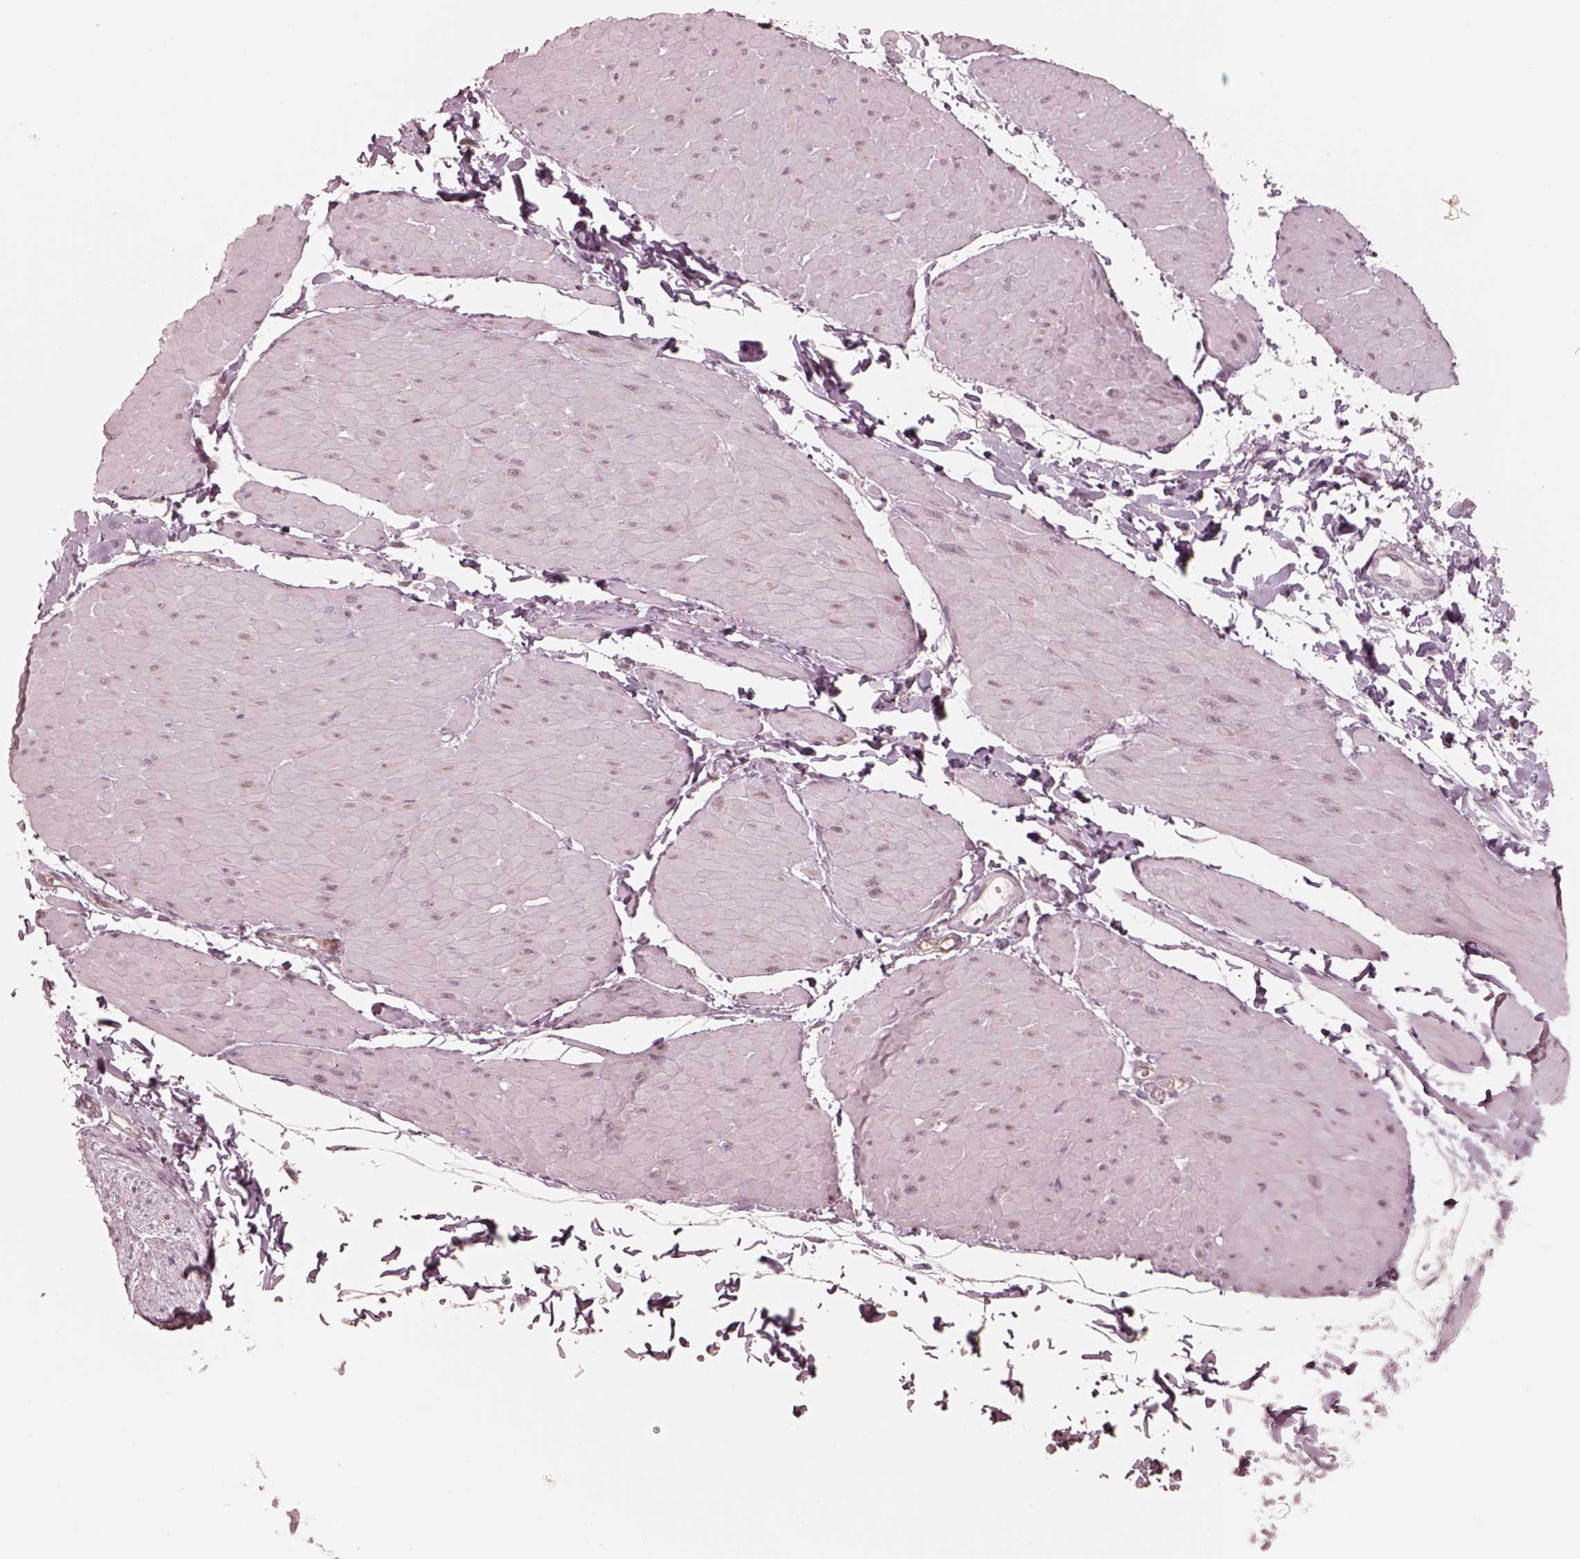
{"staining": {"intensity": "negative", "quantity": "none", "location": "none"}, "tissue": "adipose tissue", "cell_type": "Adipocytes", "image_type": "normal", "snomed": [{"axis": "morphology", "description": "Normal tissue, NOS"}, {"axis": "topography", "description": "Smooth muscle"}, {"axis": "topography", "description": "Peripheral nerve tissue"}], "caption": "Immunohistochemistry (IHC) of unremarkable human adipose tissue demonstrates no staining in adipocytes. (Brightfield microscopy of DAB immunohistochemistry at high magnification).", "gene": "RAB3C", "patient": {"sex": "male", "age": 58}}